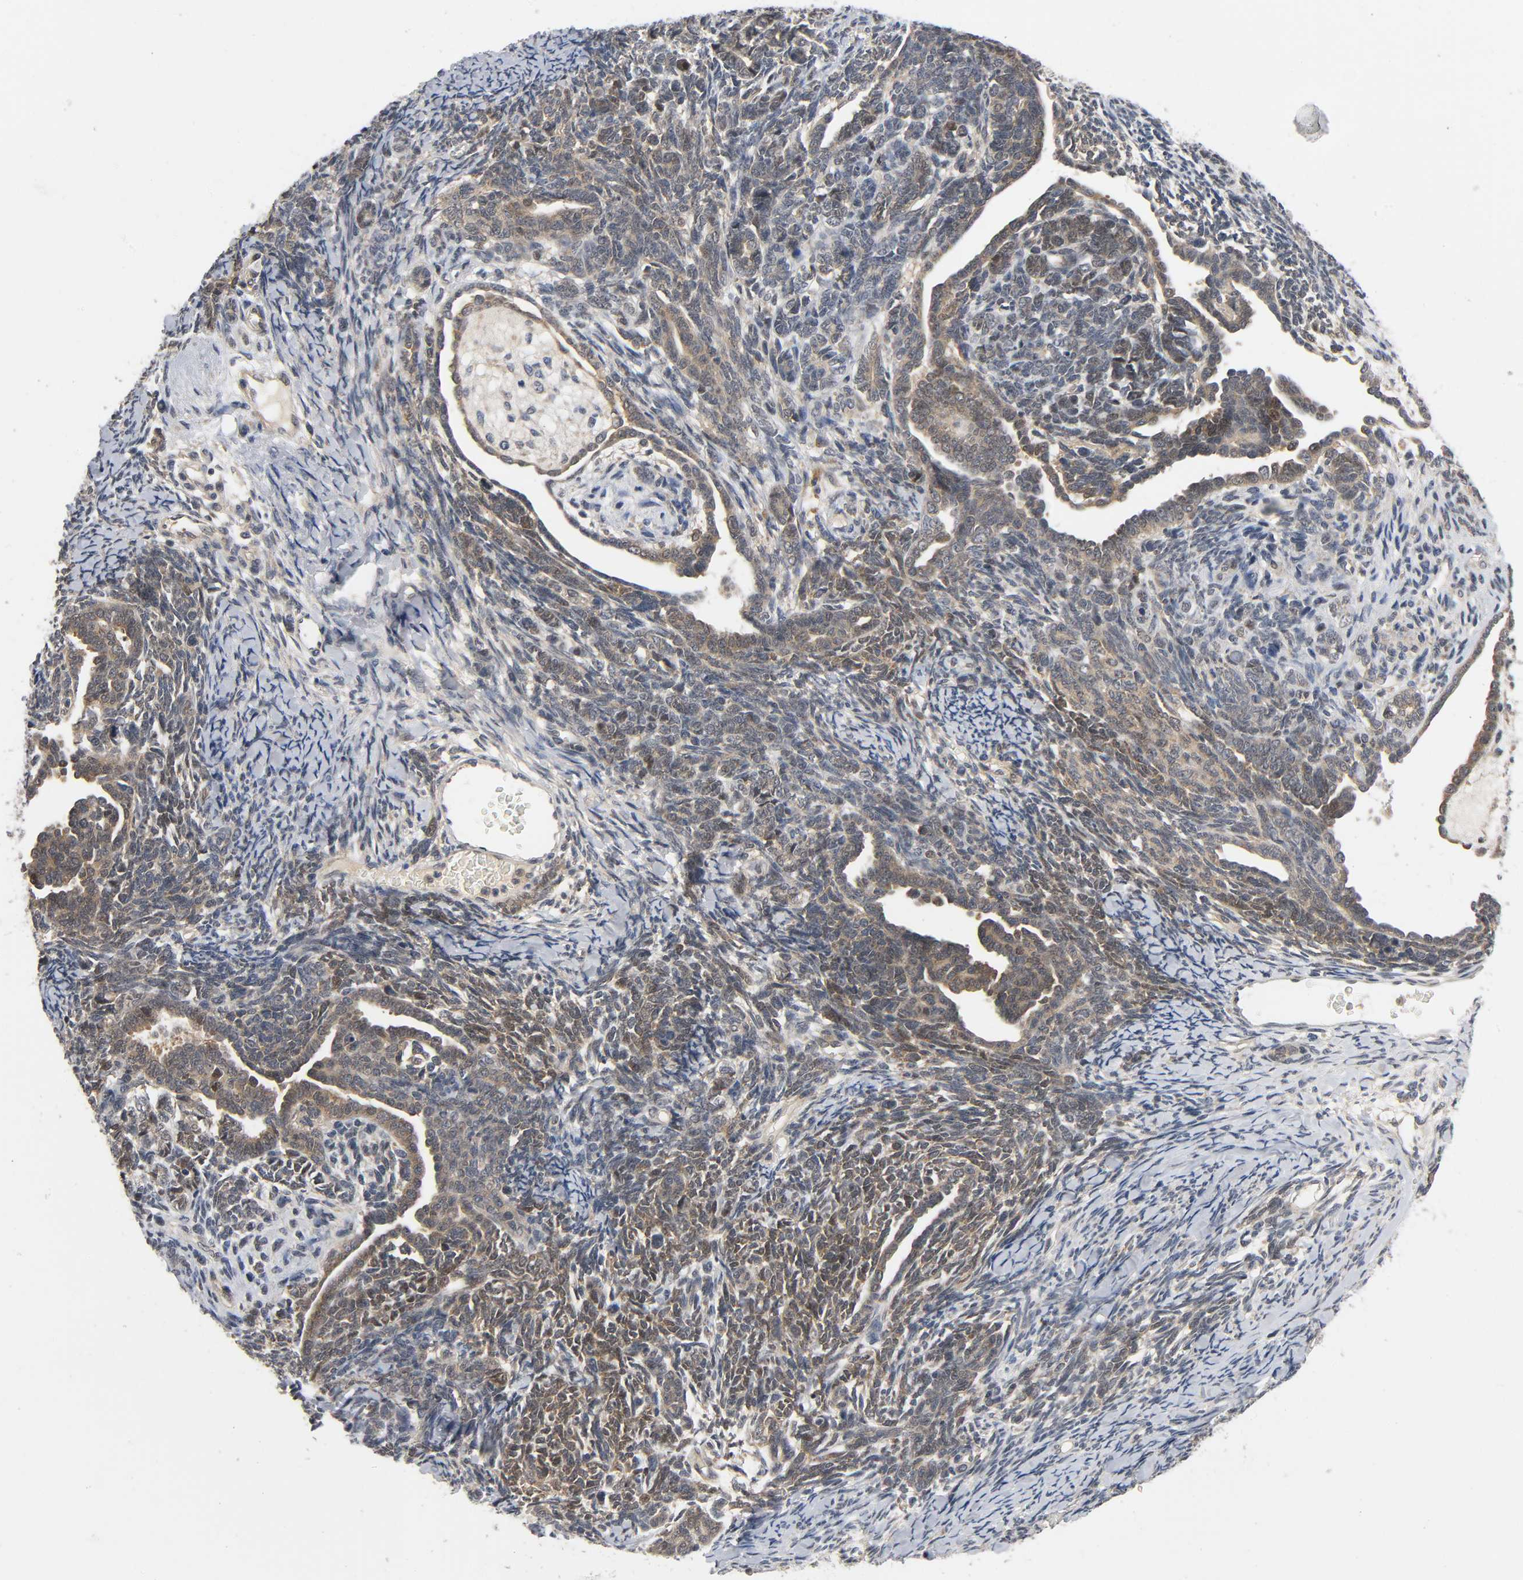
{"staining": {"intensity": "moderate", "quantity": ">75%", "location": "cytoplasmic/membranous"}, "tissue": "endometrial cancer", "cell_type": "Tumor cells", "image_type": "cancer", "snomed": [{"axis": "morphology", "description": "Neoplasm, malignant, NOS"}, {"axis": "topography", "description": "Endometrium"}], "caption": "Endometrial cancer (malignant neoplasm) stained with immunohistochemistry exhibits moderate cytoplasmic/membranous staining in approximately >75% of tumor cells.", "gene": "MAPK8", "patient": {"sex": "female", "age": 74}}